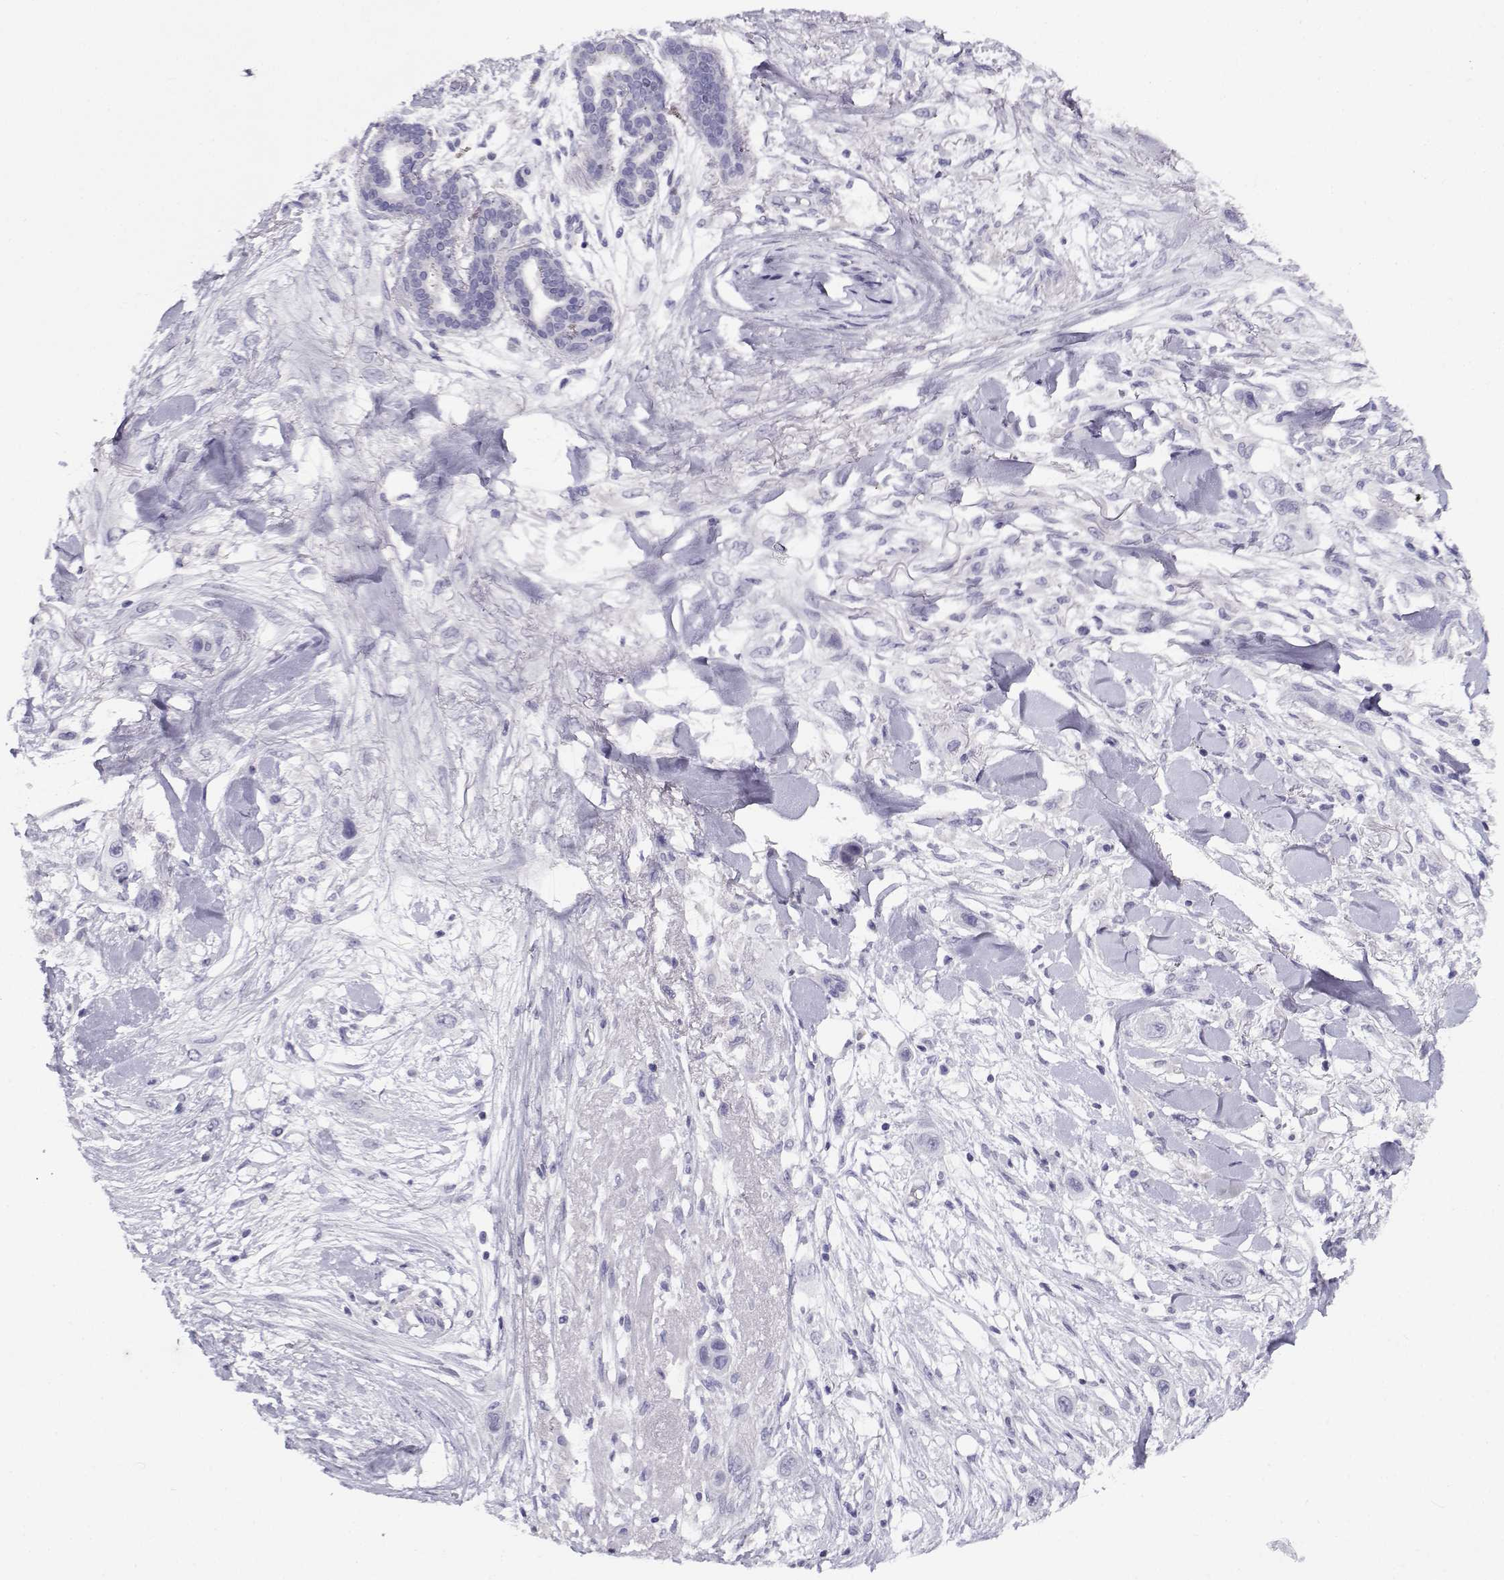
{"staining": {"intensity": "negative", "quantity": "none", "location": "none"}, "tissue": "skin cancer", "cell_type": "Tumor cells", "image_type": "cancer", "snomed": [{"axis": "morphology", "description": "Squamous cell carcinoma, NOS"}, {"axis": "topography", "description": "Skin"}], "caption": "The histopathology image reveals no significant staining in tumor cells of skin cancer (squamous cell carcinoma).", "gene": "FAM166A", "patient": {"sex": "male", "age": 79}}